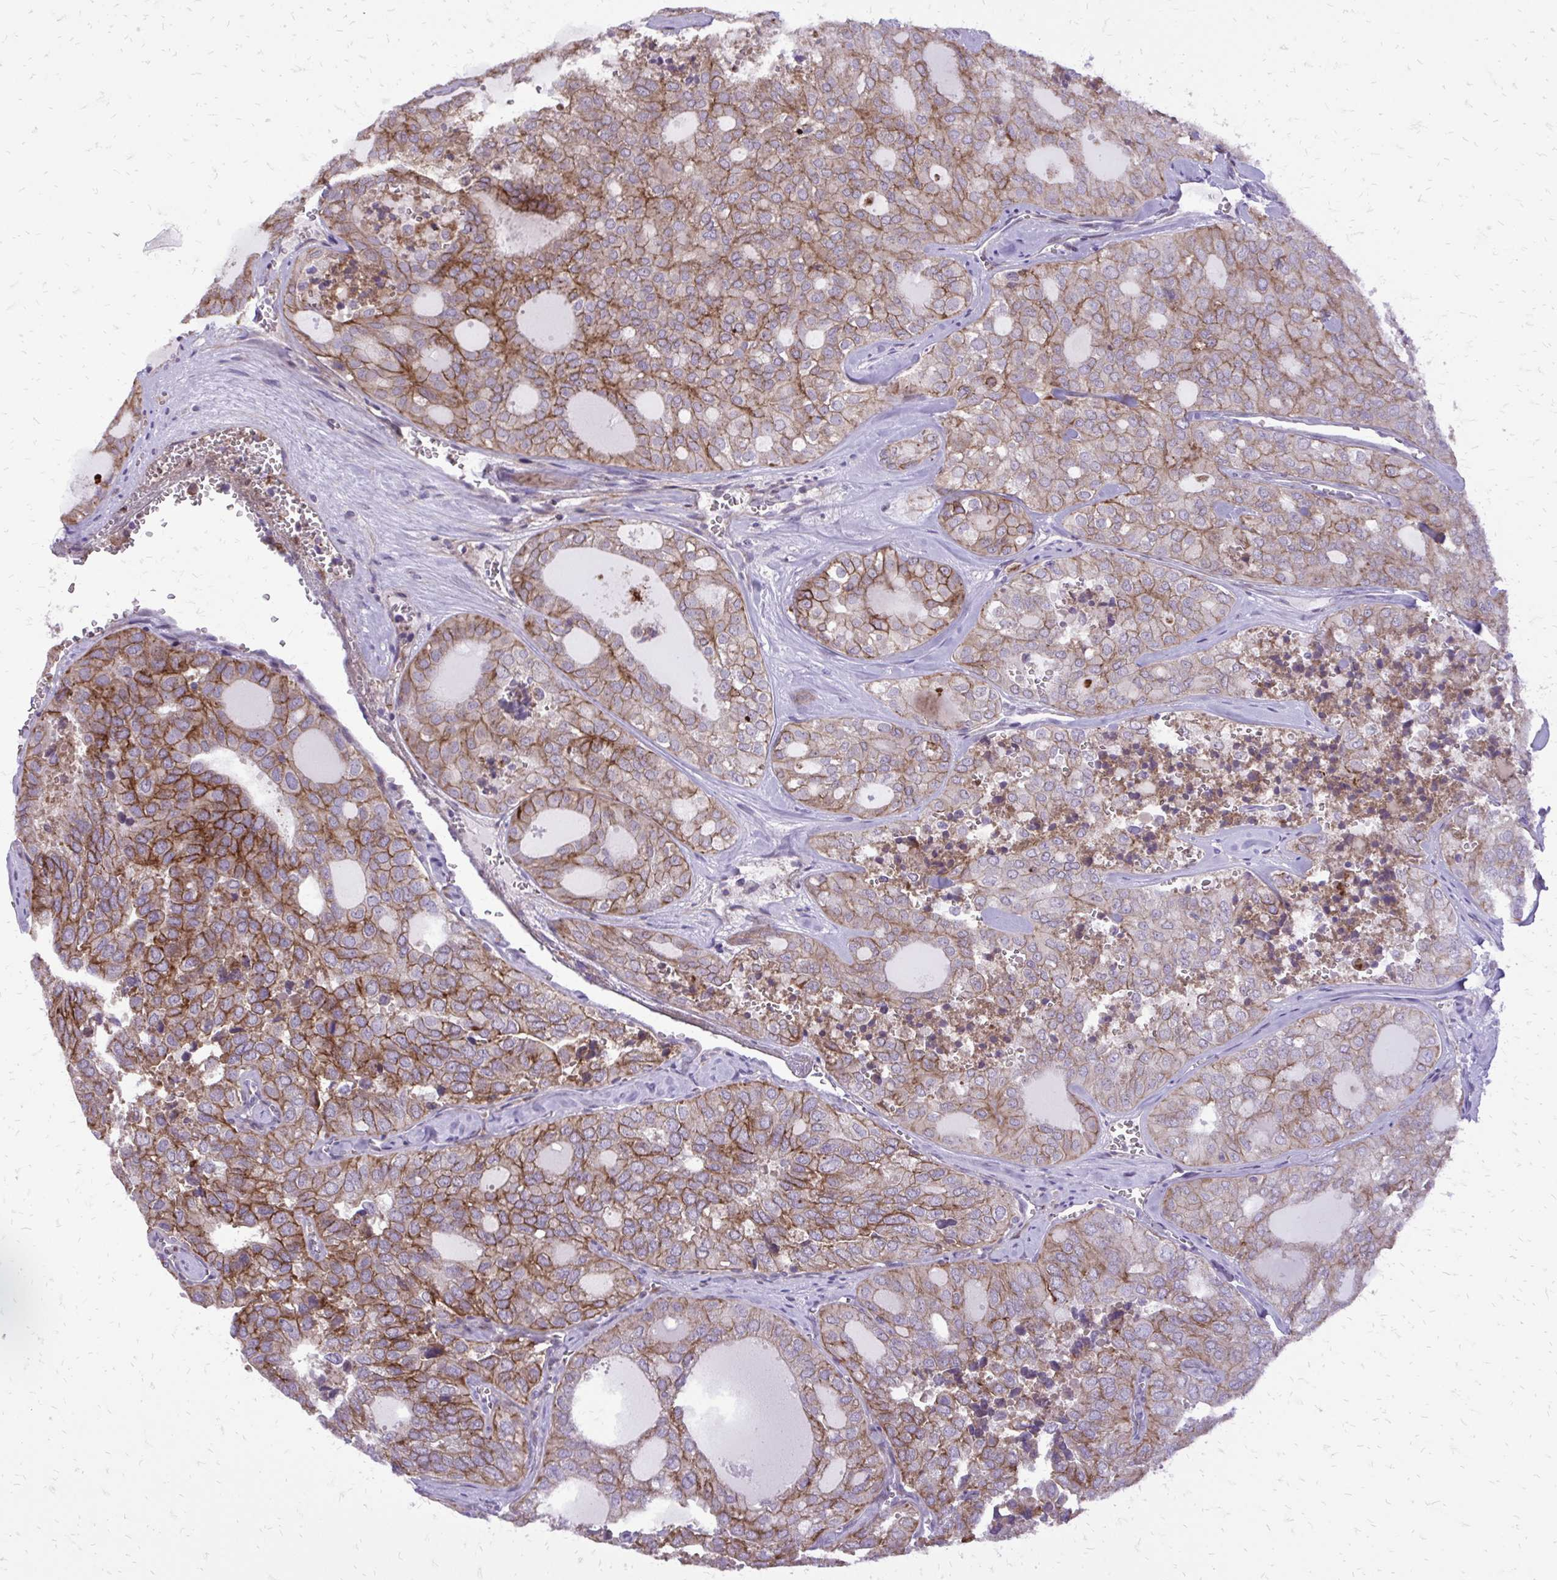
{"staining": {"intensity": "moderate", "quantity": ">75%", "location": "cytoplasmic/membranous"}, "tissue": "thyroid cancer", "cell_type": "Tumor cells", "image_type": "cancer", "snomed": [{"axis": "morphology", "description": "Follicular adenoma carcinoma, NOS"}, {"axis": "topography", "description": "Thyroid gland"}], "caption": "Immunohistochemistry (IHC) of thyroid cancer (follicular adenoma carcinoma) displays medium levels of moderate cytoplasmic/membranous staining in about >75% of tumor cells. The protein is shown in brown color, while the nuclei are stained blue.", "gene": "ABCC3", "patient": {"sex": "male", "age": 75}}